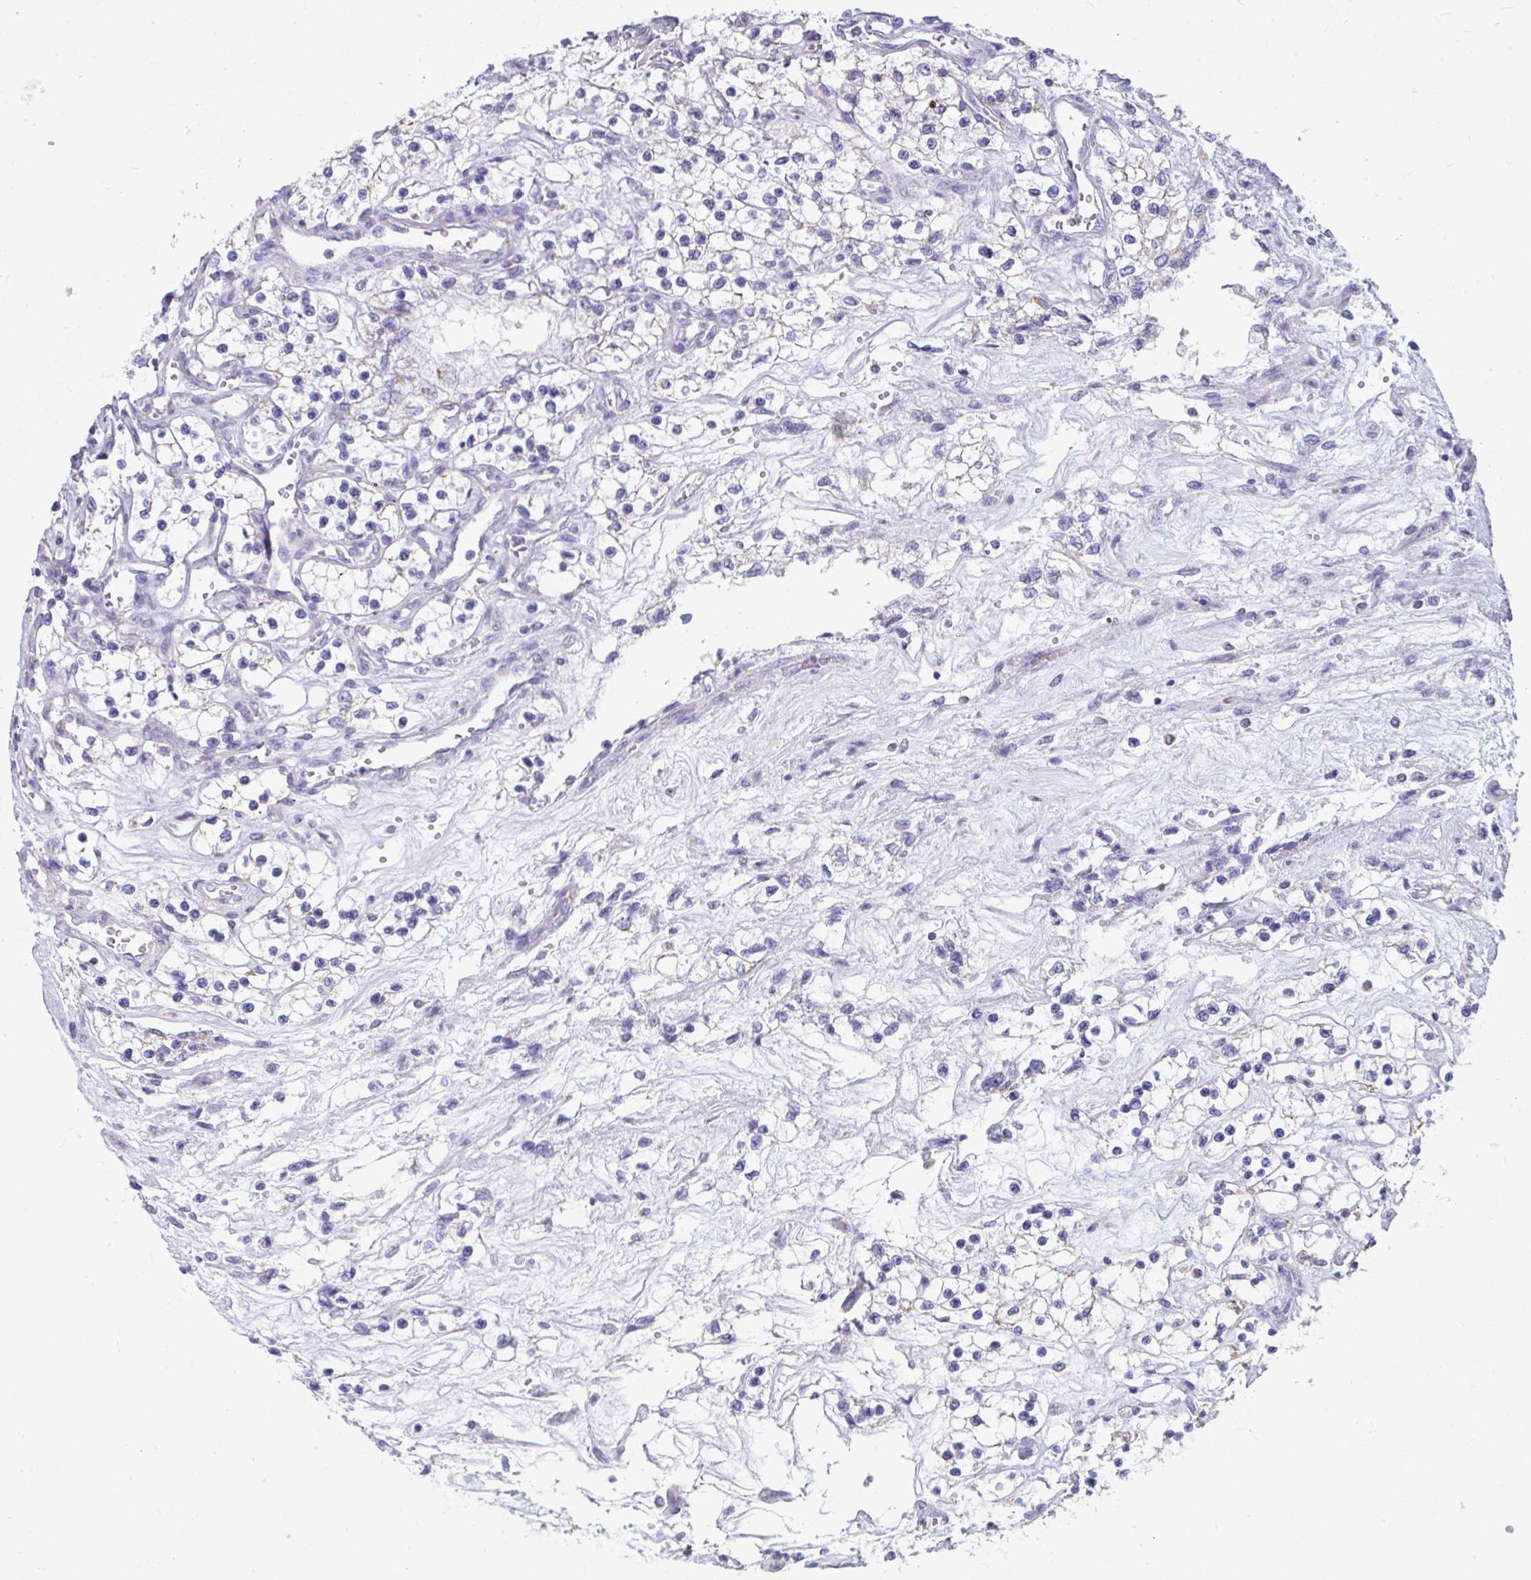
{"staining": {"intensity": "negative", "quantity": "none", "location": "none"}, "tissue": "renal cancer", "cell_type": "Tumor cells", "image_type": "cancer", "snomed": [{"axis": "morphology", "description": "Adenocarcinoma, NOS"}, {"axis": "topography", "description": "Kidney"}], "caption": "High magnification brightfield microscopy of renal cancer (adenocarcinoma) stained with DAB (3,3'-diaminobenzidine) (brown) and counterstained with hematoxylin (blue): tumor cells show no significant positivity.", "gene": "SLC6A1", "patient": {"sex": "female", "age": 69}}